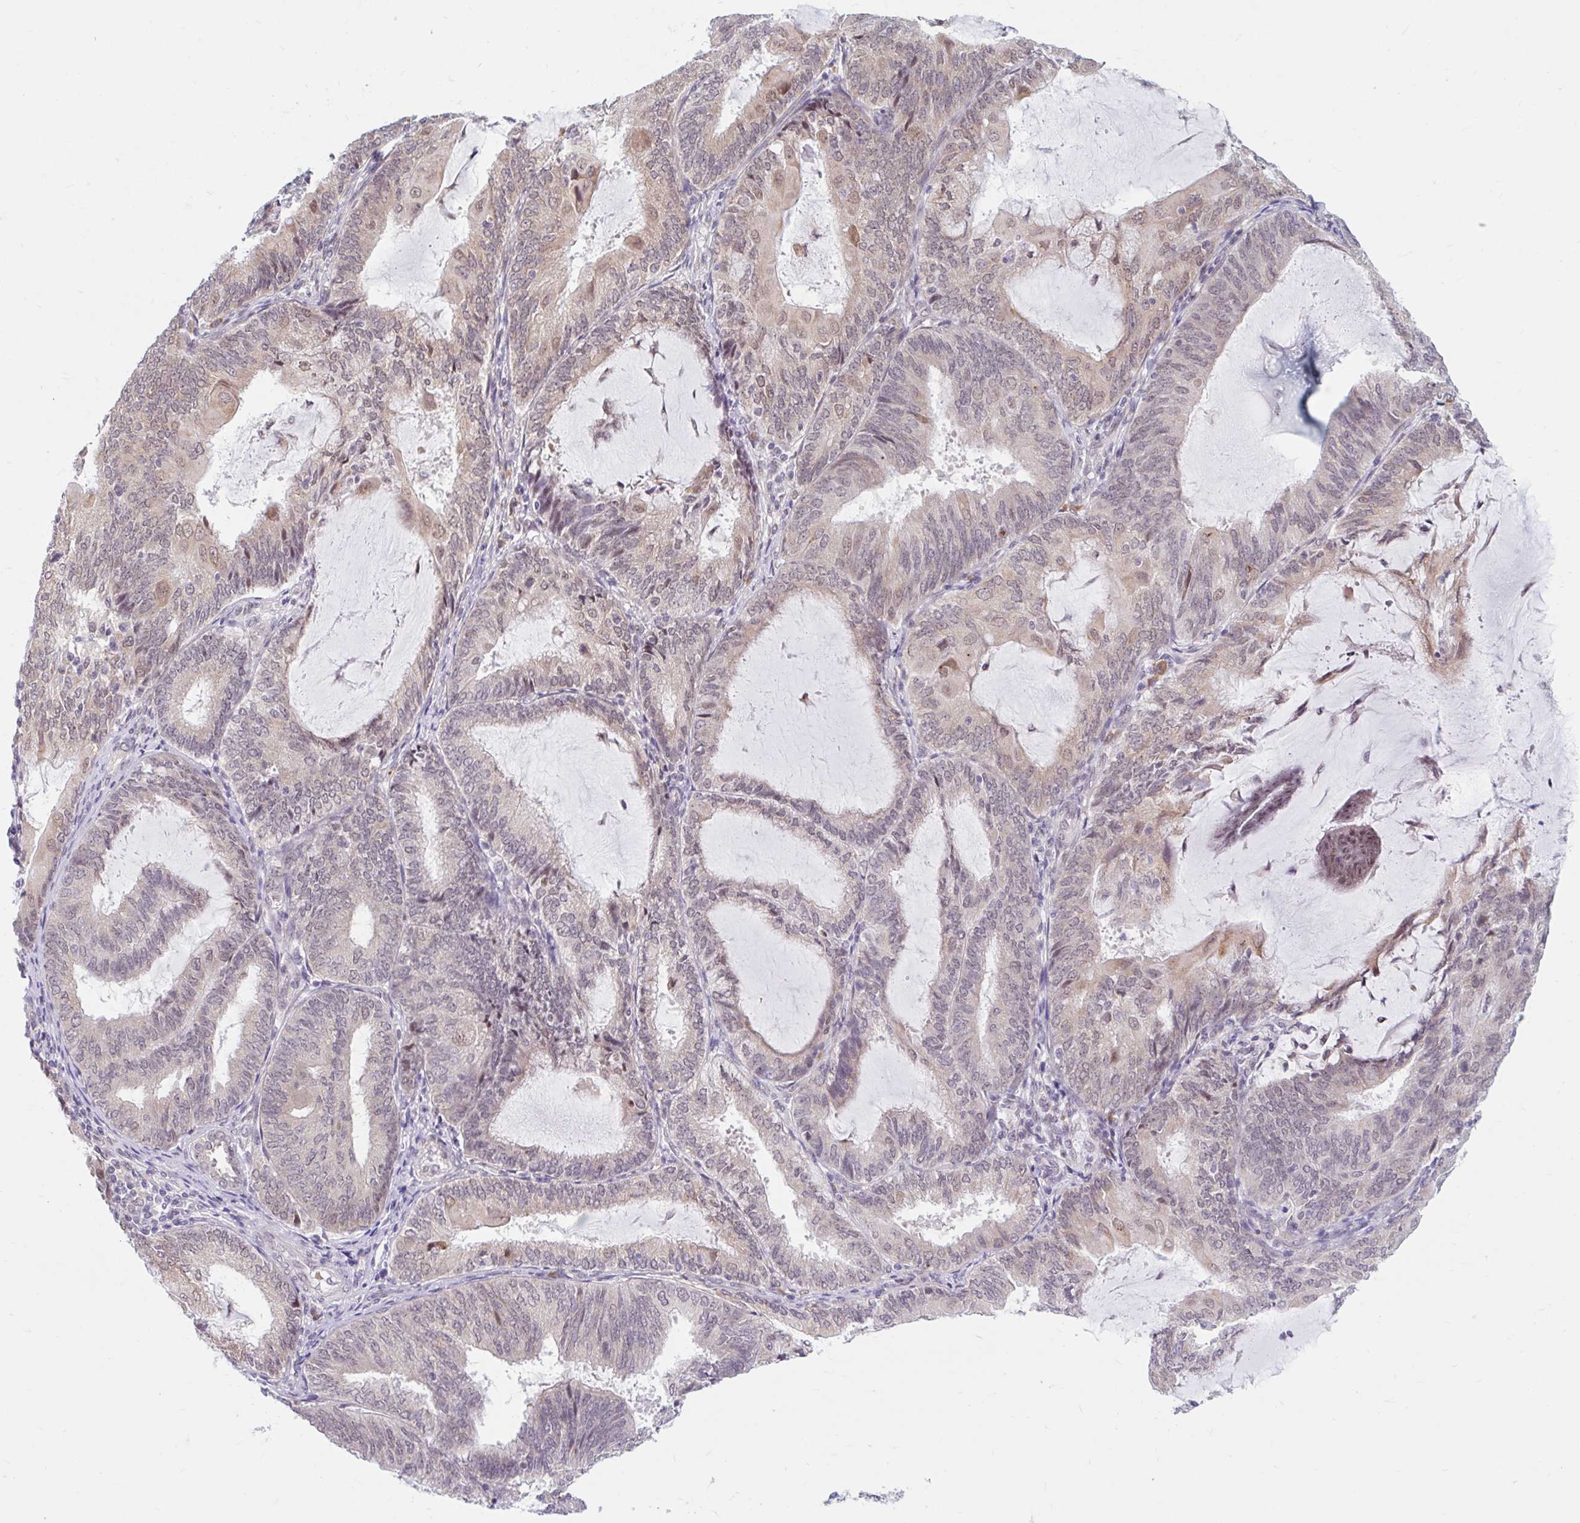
{"staining": {"intensity": "weak", "quantity": "25%-75%", "location": "cytoplasmic/membranous"}, "tissue": "endometrial cancer", "cell_type": "Tumor cells", "image_type": "cancer", "snomed": [{"axis": "morphology", "description": "Adenocarcinoma, NOS"}, {"axis": "topography", "description": "Endometrium"}], "caption": "Immunohistochemical staining of human endometrial cancer demonstrates low levels of weak cytoplasmic/membranous positivity in about 25%-75% of tumor cells. (Stains: DAB (3,3'-diaminobenzidine) in brown, nuclei in blue, Microscopy: brightfield microscopy at high magnification).", "gene": "SRSF10", "patient": {"sex": "female", "age": 81}}